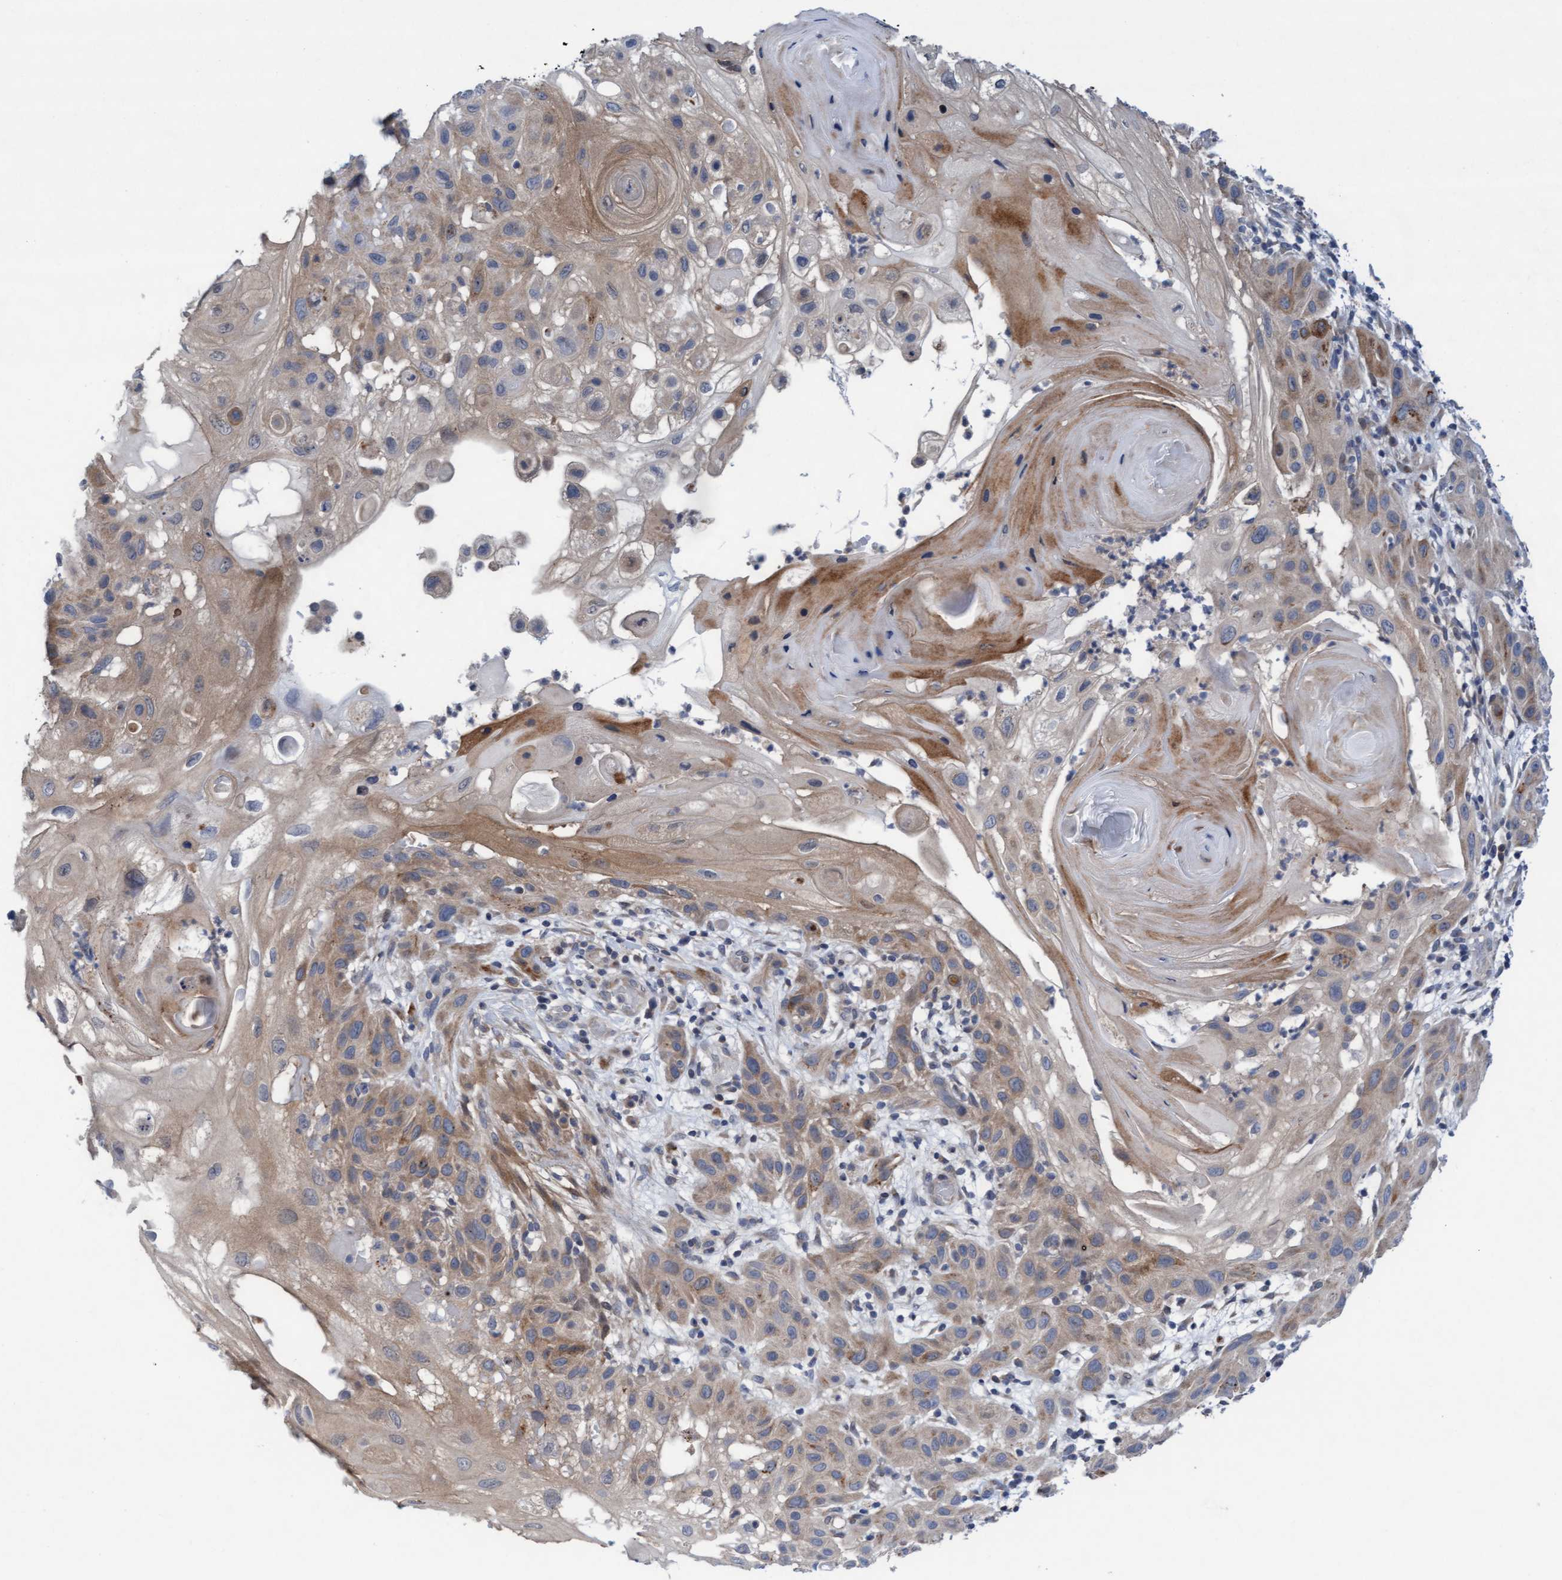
{"staining": {"intensity": "weak", "quantity": ">75%", "location": "cytoplasmic/membranous"}, "tissue": "skin cancer", "cell_type": "Tumor cells", "image_type": "cancer", "snomed": [{"axis": "morphology", "description": "Squamous cell carcinoma, NOS"}, {"axis": "topography", "description": "Skin"}], "caption": "This is a micrograph of immunohistochemistry (IHC) staining of squamous cell carcinoma (skin), which shows weak staining in the cytoplasmic/membranous of tumor cells.", "gene": "PLCD1", "patient": {"sex": "female", "age": 96}}